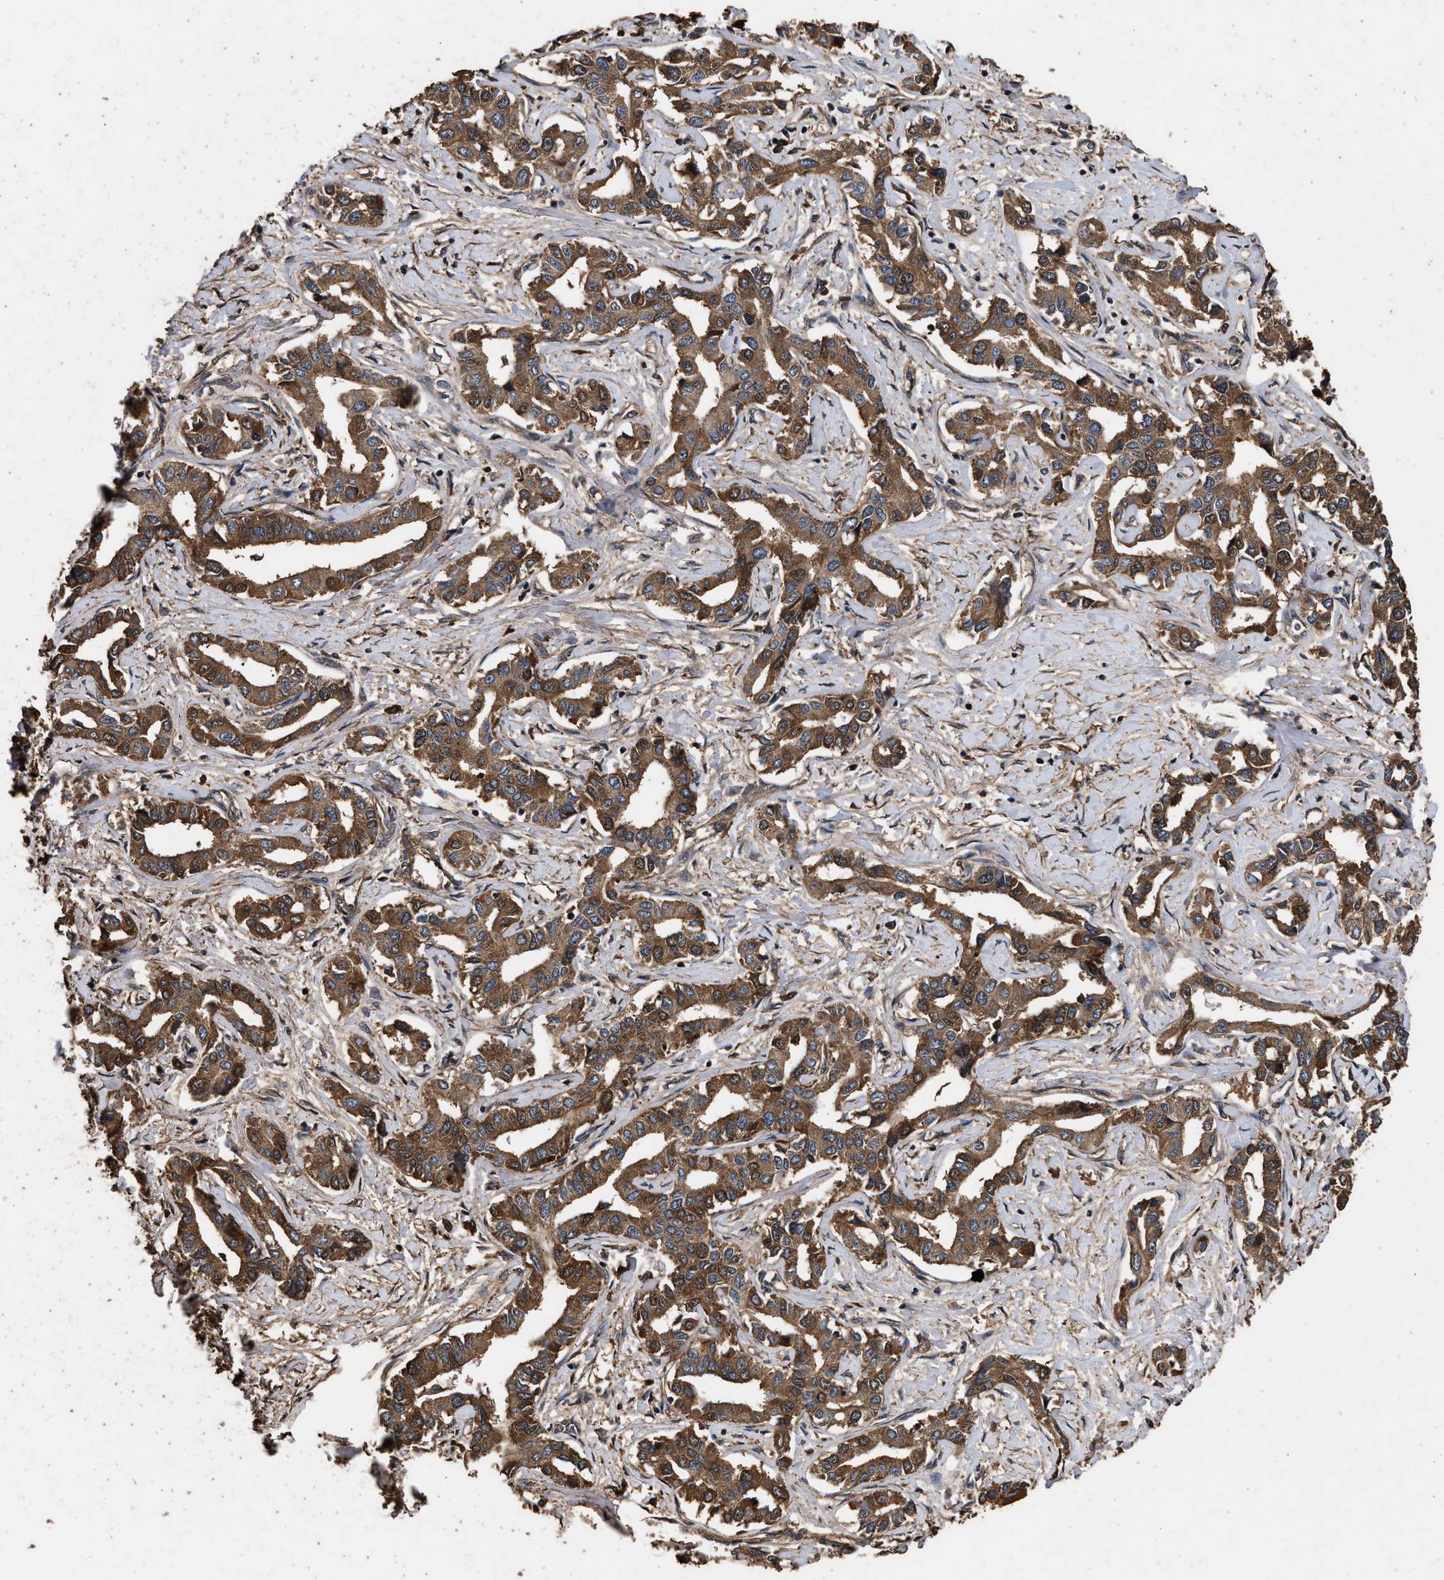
{"staining": {"intensity": "moderate", "quantity": ">75%", "location": "cytoplasmic/membranous"}, "tissue": "liver cancer", "cell_type": "Tumor cells", "image_type": "cancer", "snomed": [{"axis": "morphology", "description": "Cholangiocarcinoma"}, {"axis": "topography", "description": "Liver"}], "caption": "The immunohistochemical stain highlights moderate cytoplasmic/membranous positivity in tumor cells of cholangiocarcinoma (liver) tissue.", "gene": "KYAT1", "patient": {"sex": "male", "age": 59}}